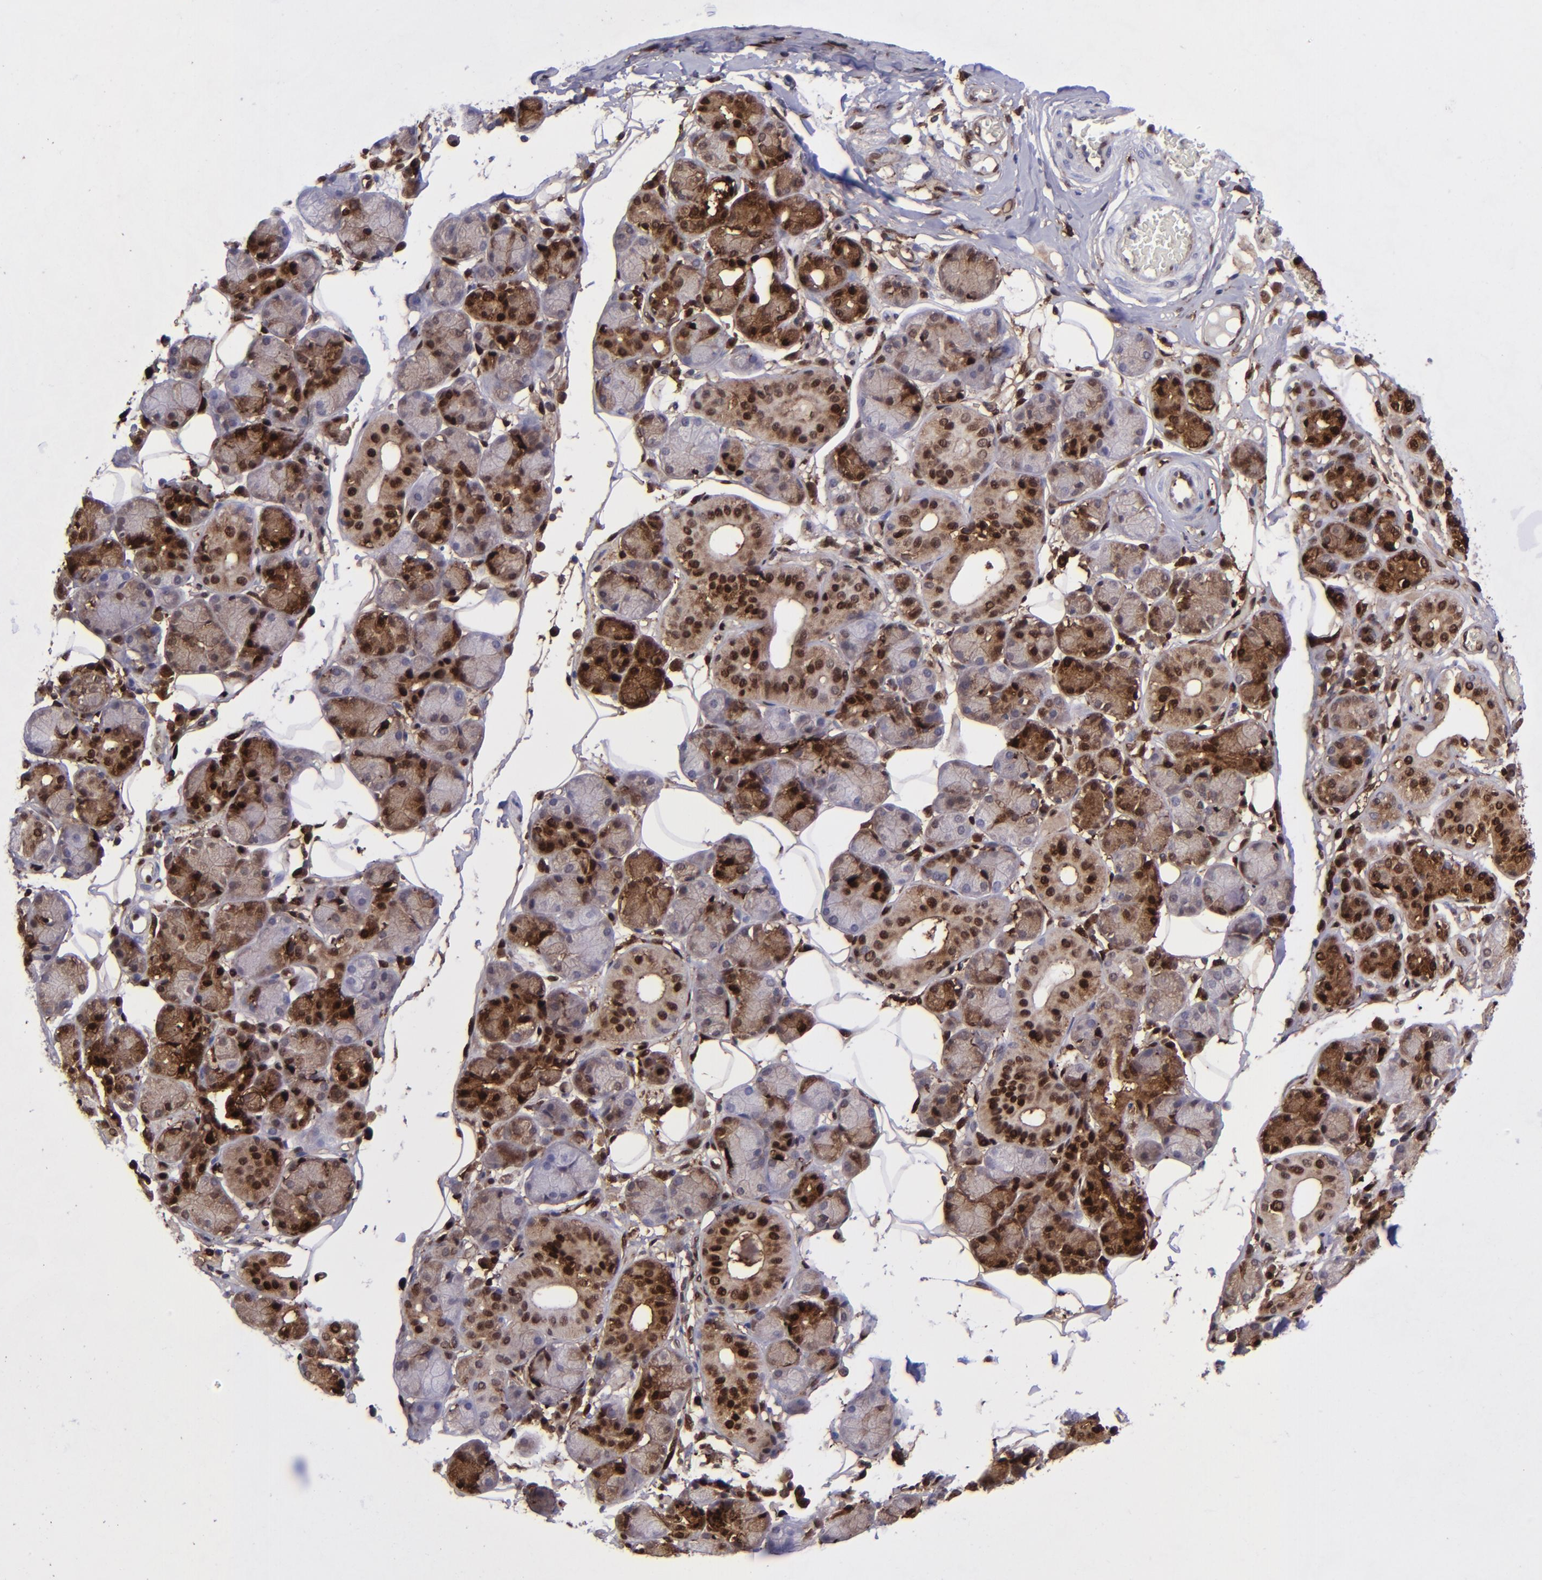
{"staining": {"intensity": "strong", "quantity": "25%-75%", "location": "cytoplasmic/membranous,nuclear"}, "tissue": "salivary gland", "cell_type": "Glandular cells", "image_type": "normal", "snomed": [{"axis": "morphology", "description": "Normal tissue, NOS"}, {"axis": "topography", "description": "Salivary gland"}], "caption": "Normal salivary gland reveals strong cytoplasmic/membranous,nuclear positivity in about 25%-75% of glandular cells, visualized by immunohistochemistry. (Stains: DAB (3,3'-diaminobenzidine) in brown, nuclei in blue, Microscopy: brightfield microscopy at high magnification).", "gene": "TYMP", "patient": {"sex": "male", "age": 54}}